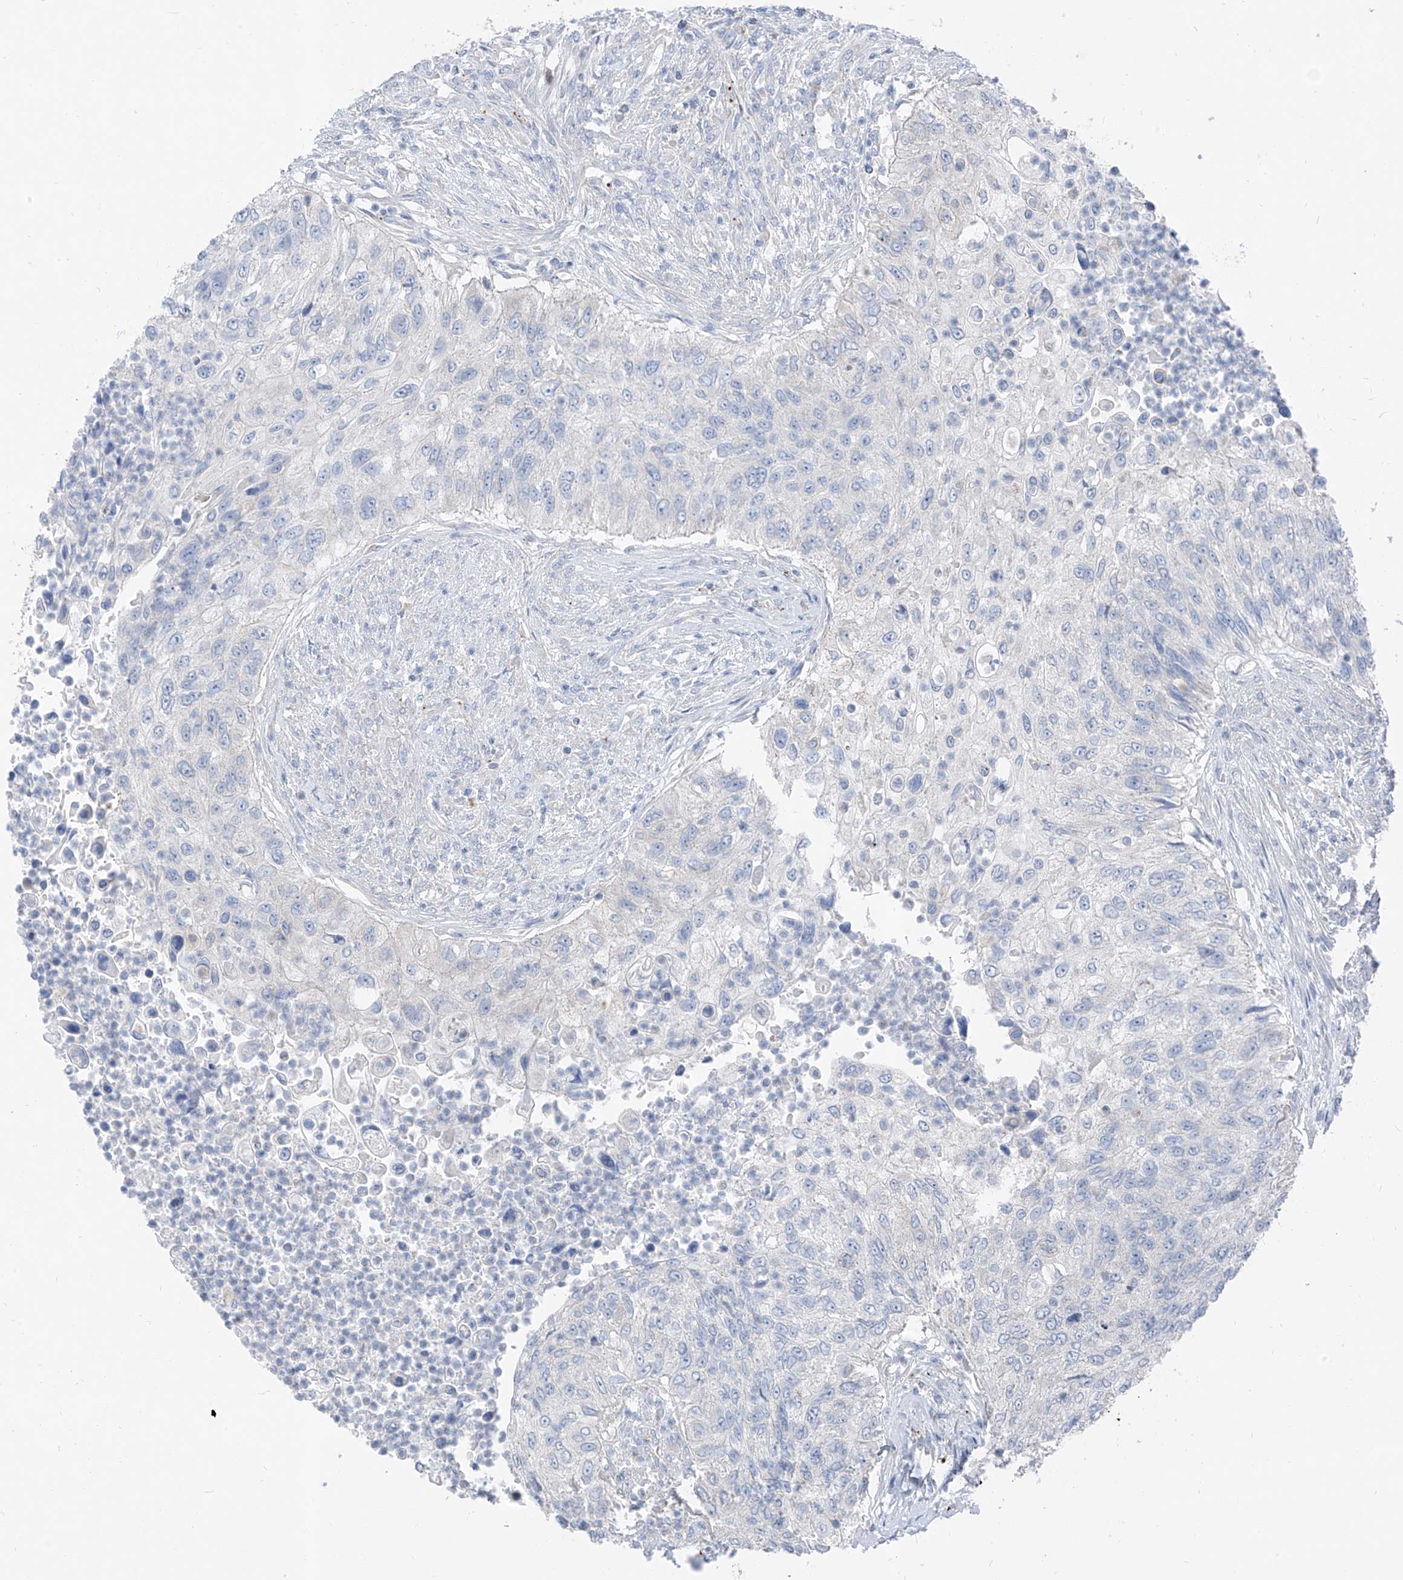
{"staining": {"intensity": "negative", "quantity": "none", "location": "none"}, "tissue": "urothelial cancer", "cell_type": "Tumor cells", "image_type": "cancer", "snomed": [{"axis": "morphology", "description": "Urothelial carcinoma, High grade"}, {"axis": "topography", "description": "Urinary bladder"}], "caption": "This is a micrograph of immunohistochemistry (IHC) staining of high-grade urothelial carcinoma, which shows no expression in tumor cells.", "gene": "GPR137C", "patient": {"sex": "female", "age": 60}}